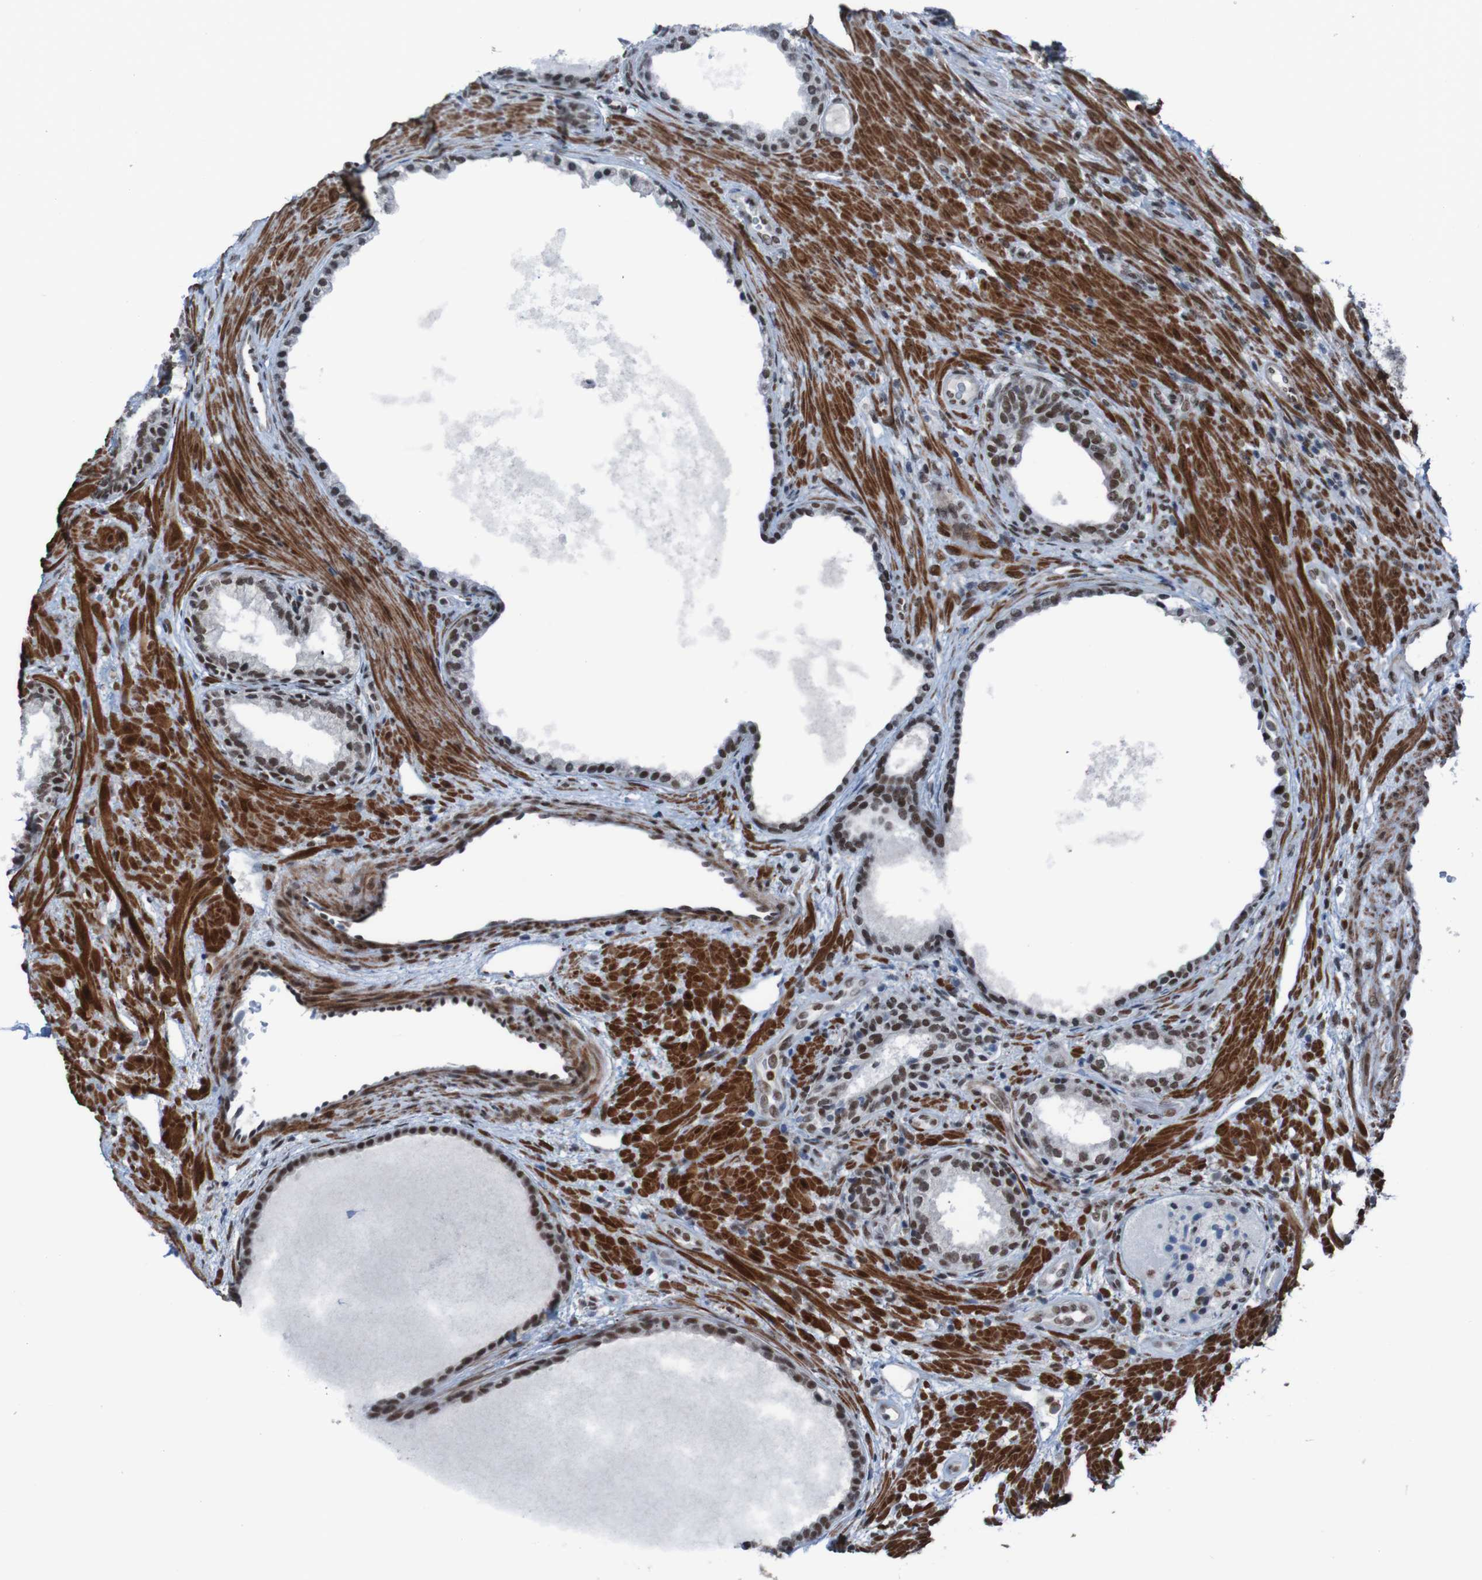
{"staining": {"intensity": "strong", "quantity": ">75%", "location": "nuclear"}, "tissue": "prostate", "cell_type": "Glandular cells", "image_type": "normal", "snomed": [{"axis": "morphology", "description": "Normal tissue, NOS"}, {"axis": "topography", "description": "Prostate"}], "caption": "Immunohistochemical staining of normal human prostate exhibits >75% levels of strong nuclear protein positivity in approximately >75% of glandular cells. The staining is performed using DAB brown chromogen to label protein expression. The nuclei are counter-stained blue using hematoxylin.", "gene": "PHF2", "patient": {"sex": "male", "age": 76}}